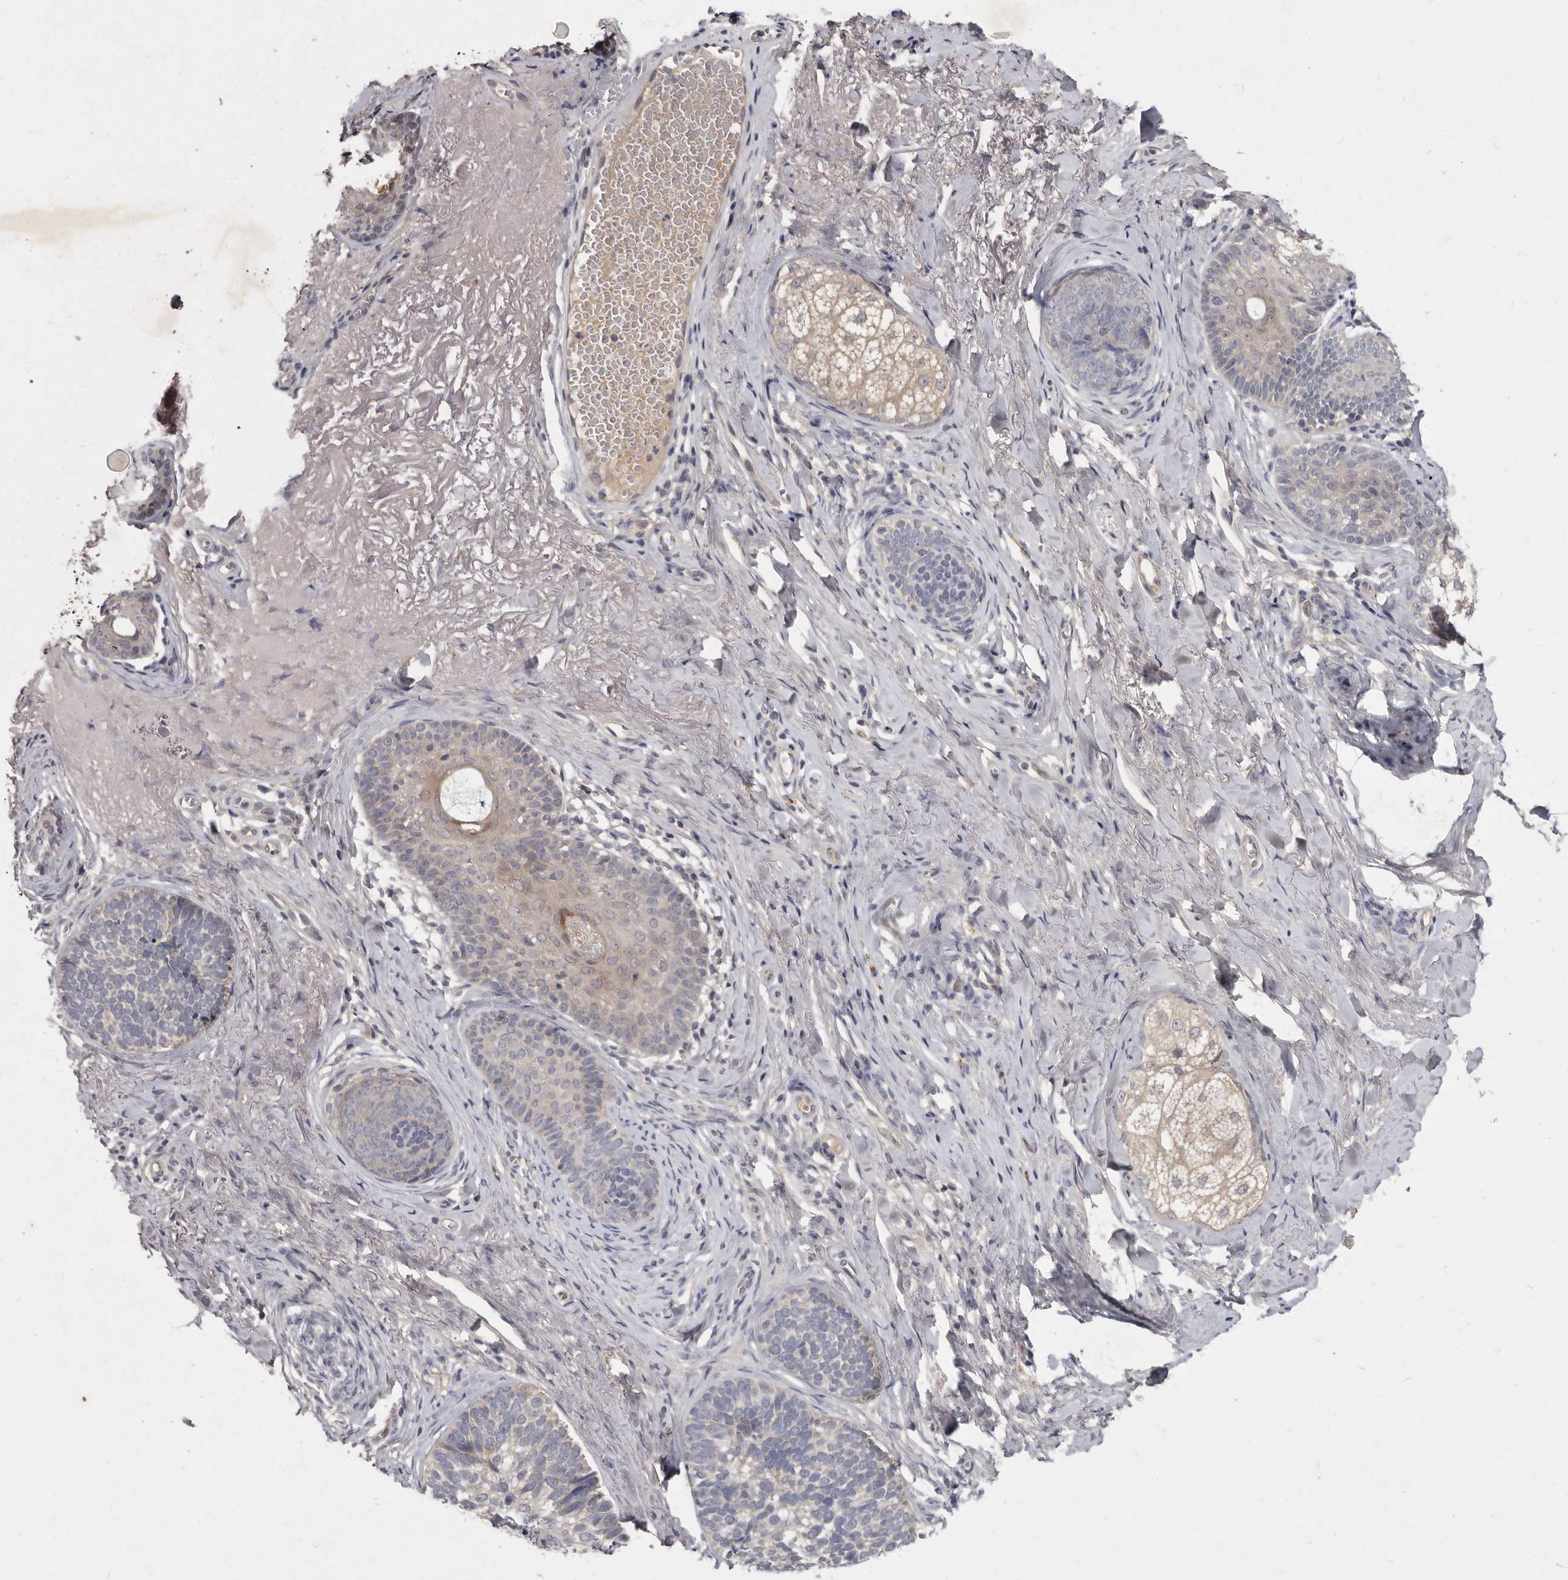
{"staining": {"intensity": "negative", "quantity": "none", "location": "none"}, "tissue": "skin cancer", "cell_type": "Tumor cells", "image_type": "cancer", "snomed": [{"axis": "morphology", "description": "Basal cell carcinoma"}, {"axis": "topography", "description": "Skin"}], "caption": "Tumor cells are negative for protein expression in human skin cancer.", "gene": "SLC22A1", "patient": {"sex": "male", "age": 62}}